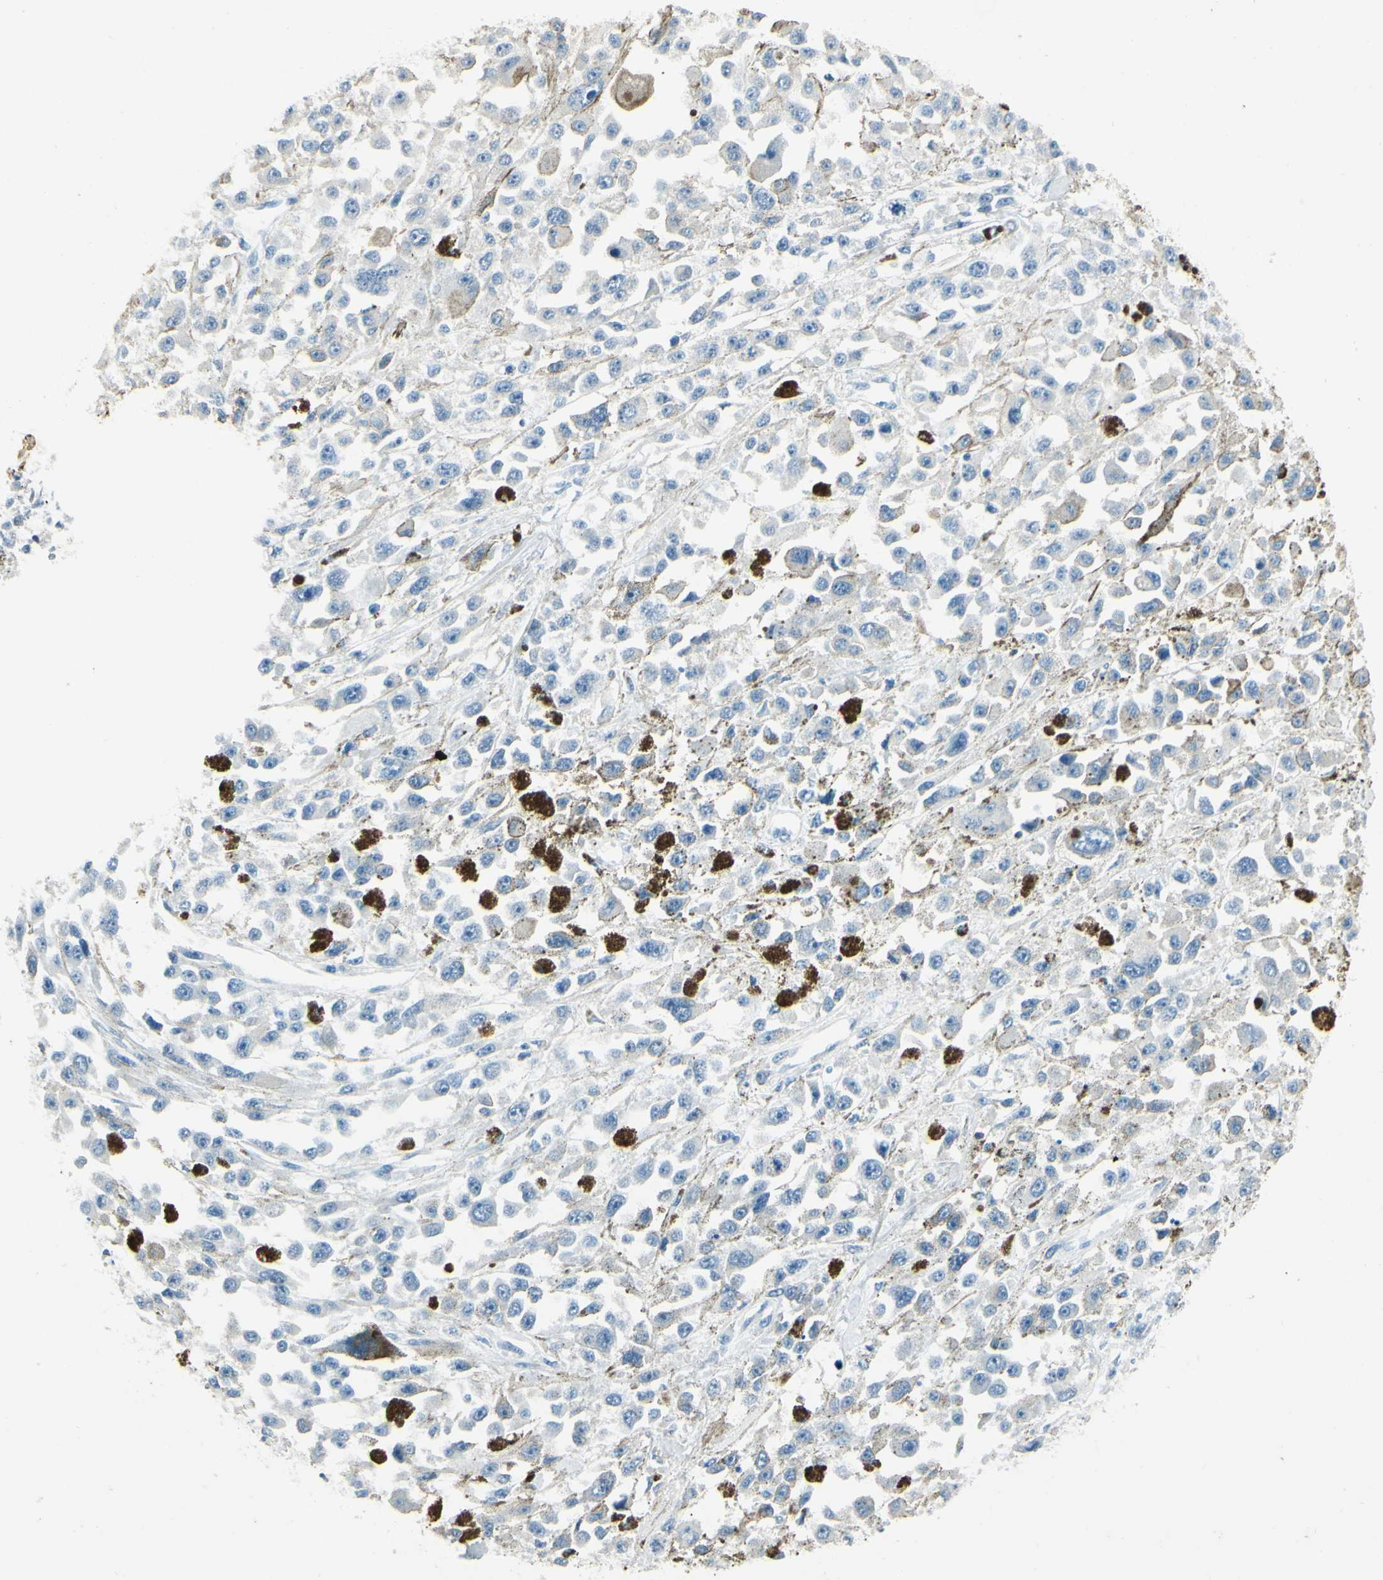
{"staining": {"intensity": "negative", "quantity": "none", "location": "none"}, "tissue": "melanoma", "cell_type": "Tumor cells", "image_type": "cancer", "snomed": [{"axis": "morphology", "description": "Malignant melanoma, Metastatic site"}, {"axis": "topography", "description": "Lymph node"}], "caption": "A histopathology image of melanoma stained for a protein reveals no brown staining in tumor cells.", "gene": "SNAP91", "patient": {"sex": "male", "age": 59}}